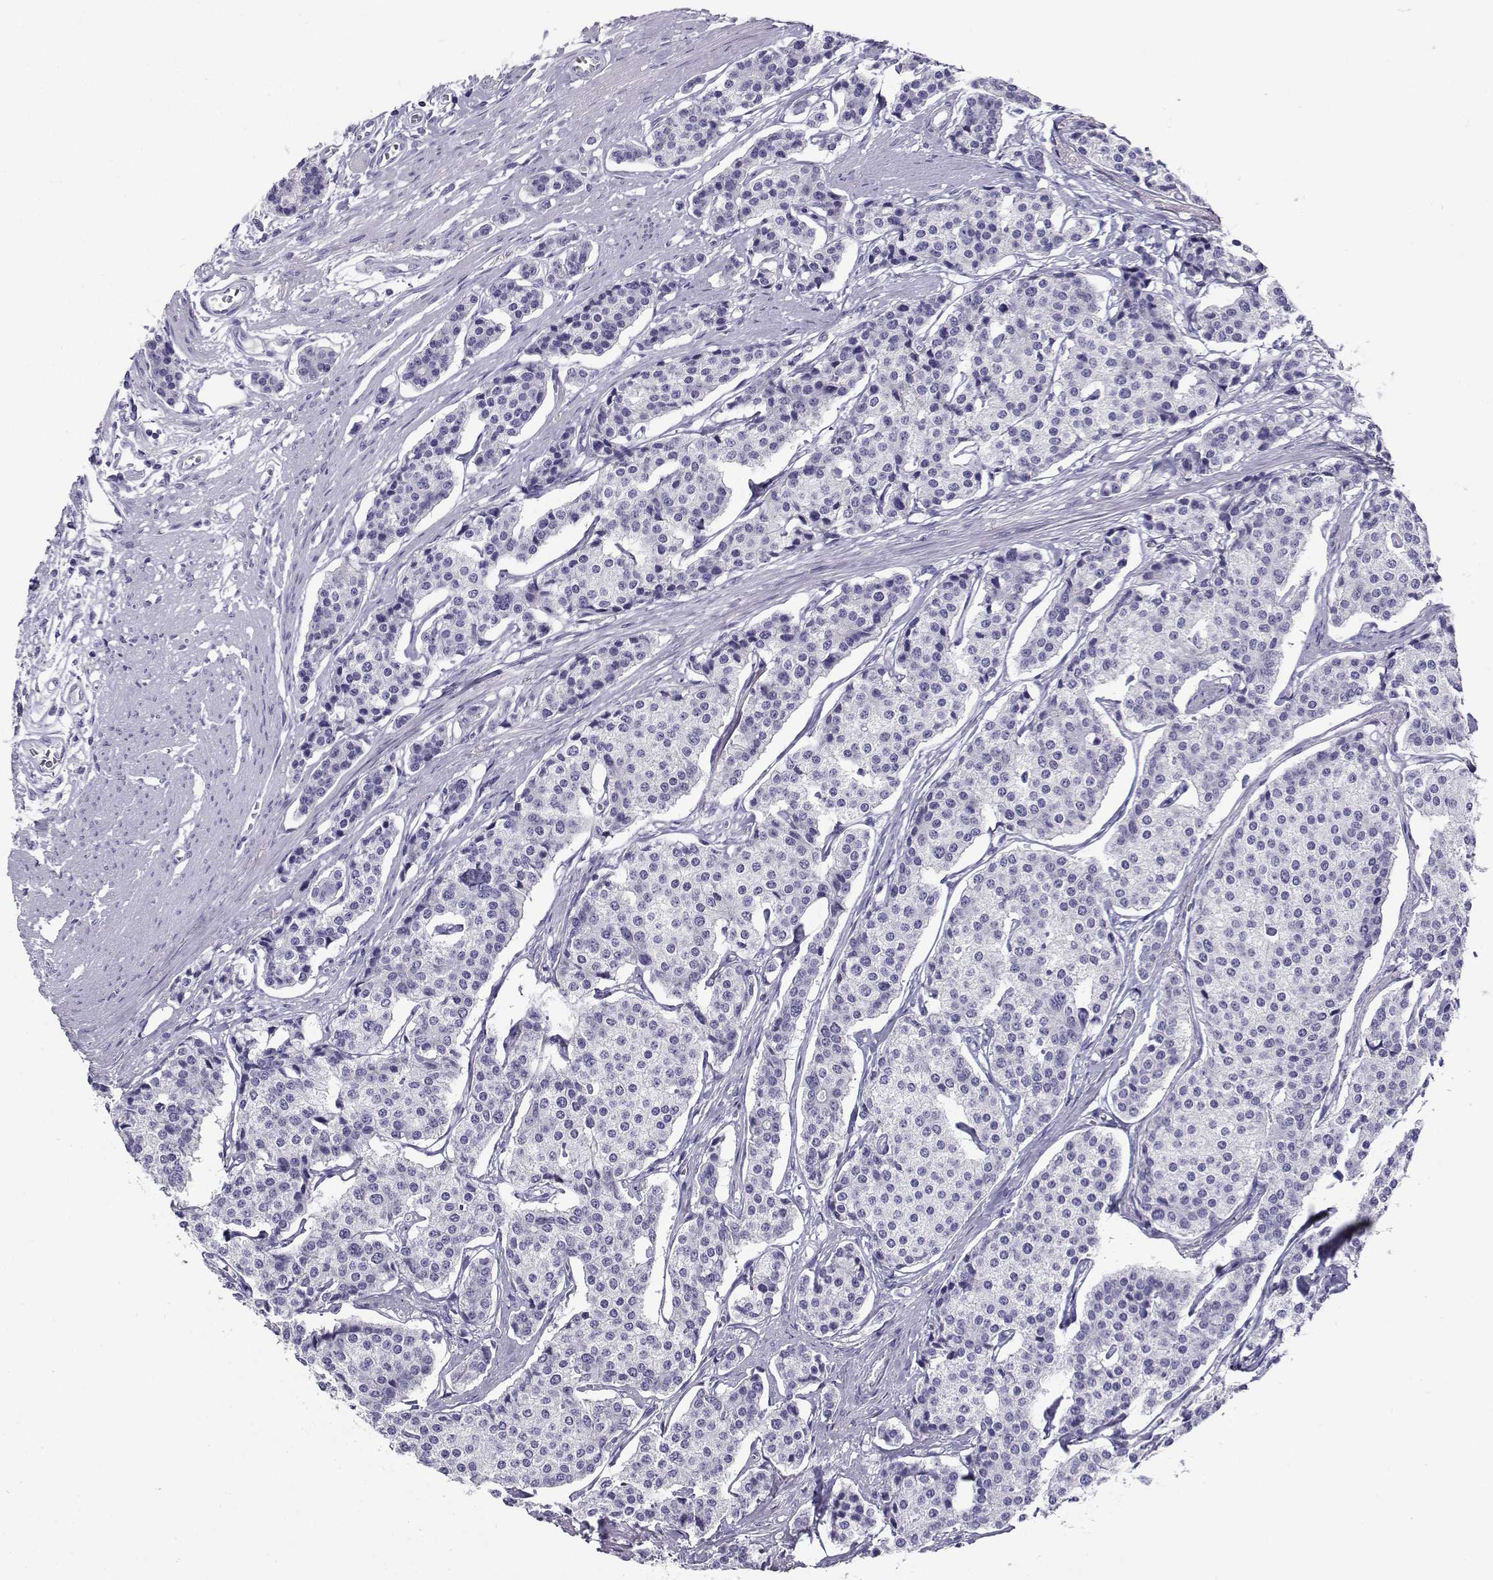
{"staining": {"intensity": "negative", "quantity": "none", "location": "none"}, "tissue": "carcinoid", "cell_type": "Tumor cells", "image_type": "cancer", "snomed": [{"axis": "morphology", "description": "Carcinoid, malignant, NOS"}, {"axis": "topography", "description": "Small intestine"}], "caption": "This is an immunohistochemistry histopathology image of carcinoid. There is no expression in tumor cells.", "gene": "CABS1", "patient": {"sex": "female", "age": 65}}